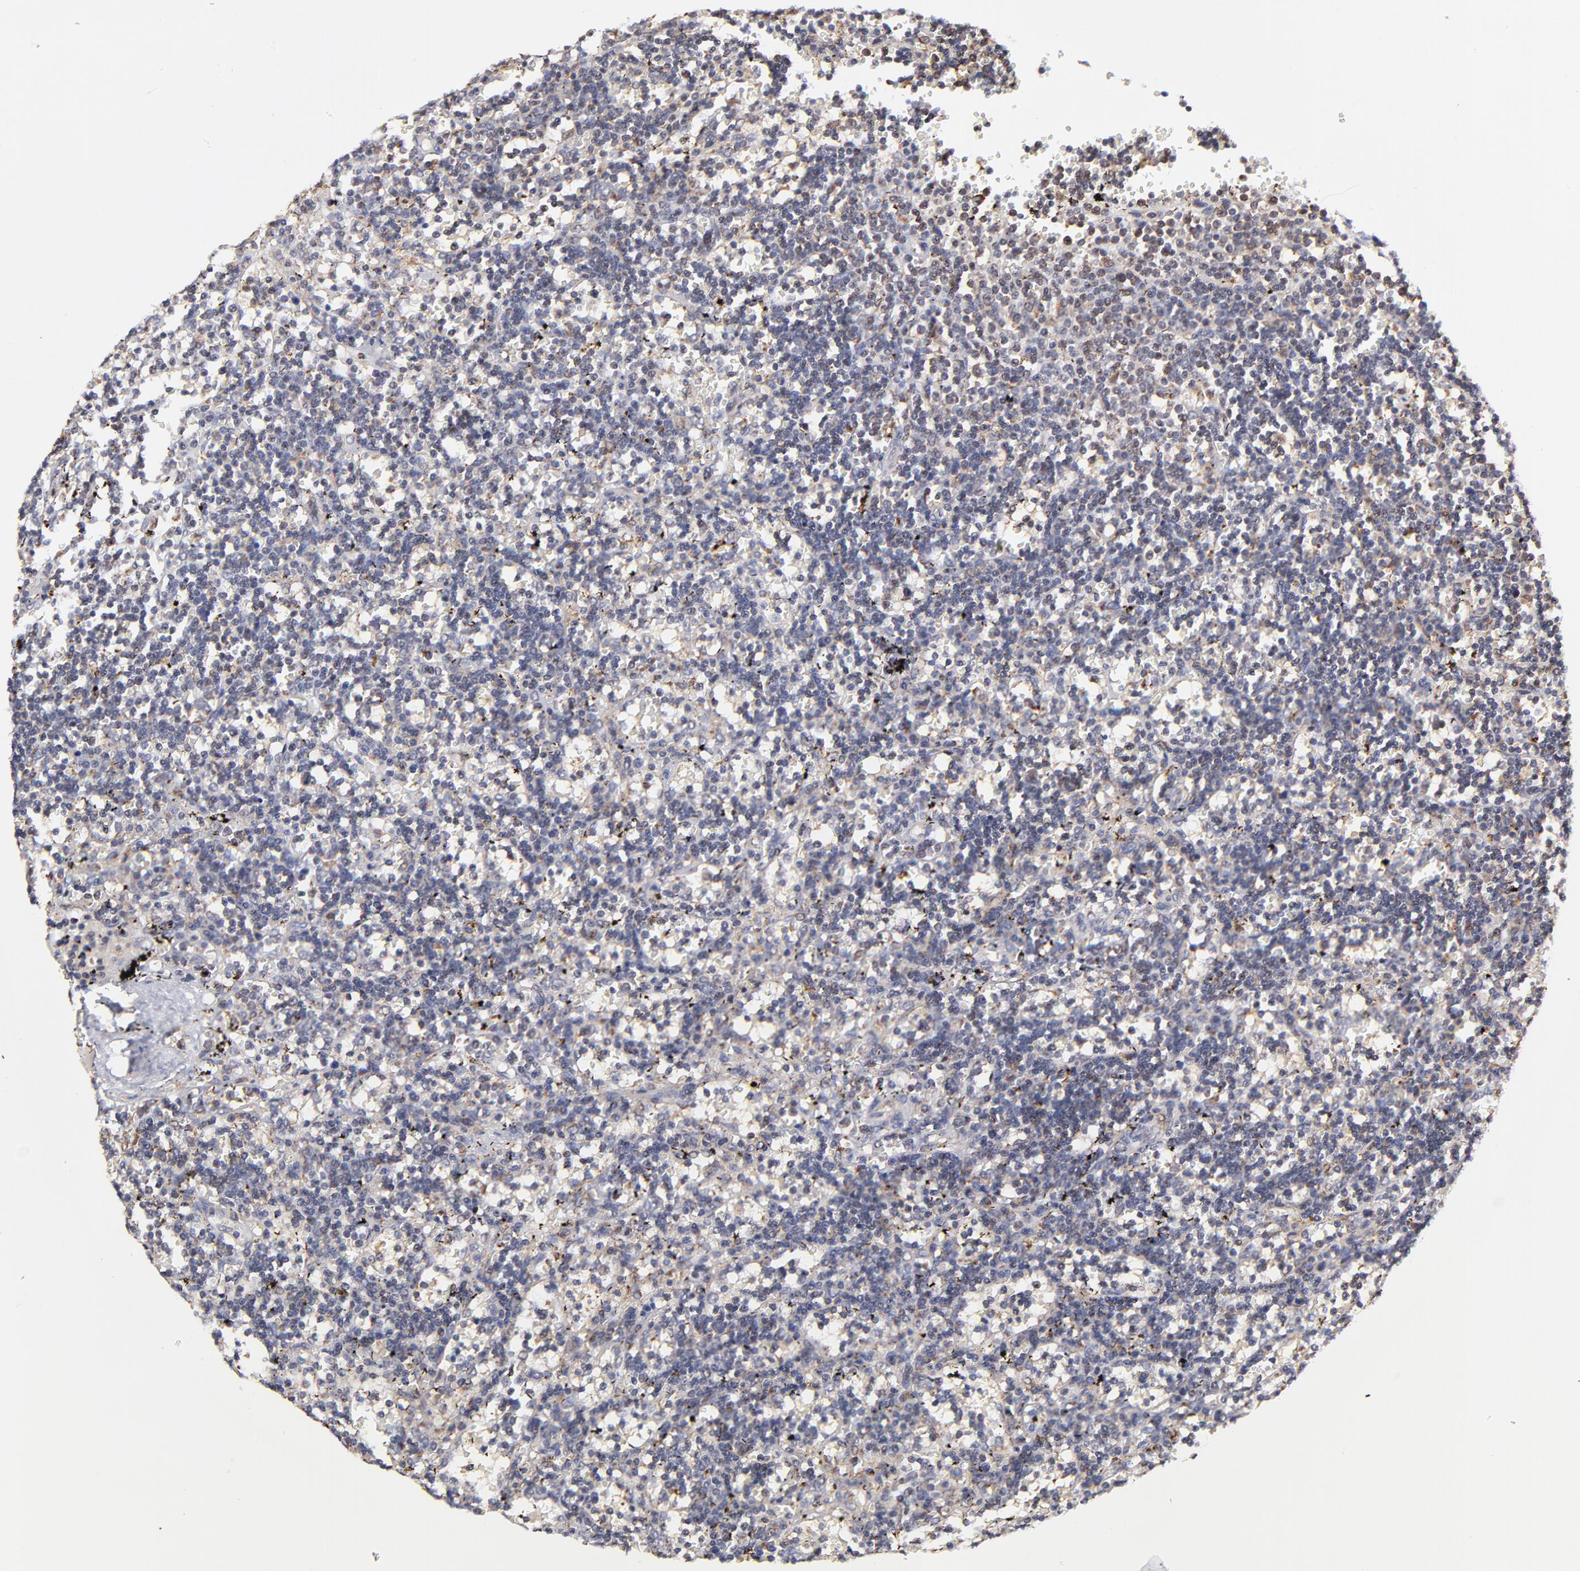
{"staining": {"intensity": "negative", "quantity": "none", "location": "none"}, "tissue": "lymphoma", "cell_type": "Tumor cells", "image_type": "cancer", "snomed": [{"axis": "morphology", "description": "Malignant lymphoma, non-Hodgkin's type, Low grade"}, {"axis": "topography", "description": "Spleen"}], "caption": "IHC image of neoplastic tissue: low-grade malignant lymphoma, non-Hodgkin's type stained with DAB (3,3'-diaminobenzidine) reveals no significant protein expression in tumor cells. Brightfield microscopy of immunohistochemistry (IHC) stained with DAB (3,3'-diaminobenzidine) (brown) and hematoxylin (blue), captured at high magnification.", "gene": "MAP2K7", "patient": {"sex": "male", "age": 60}}